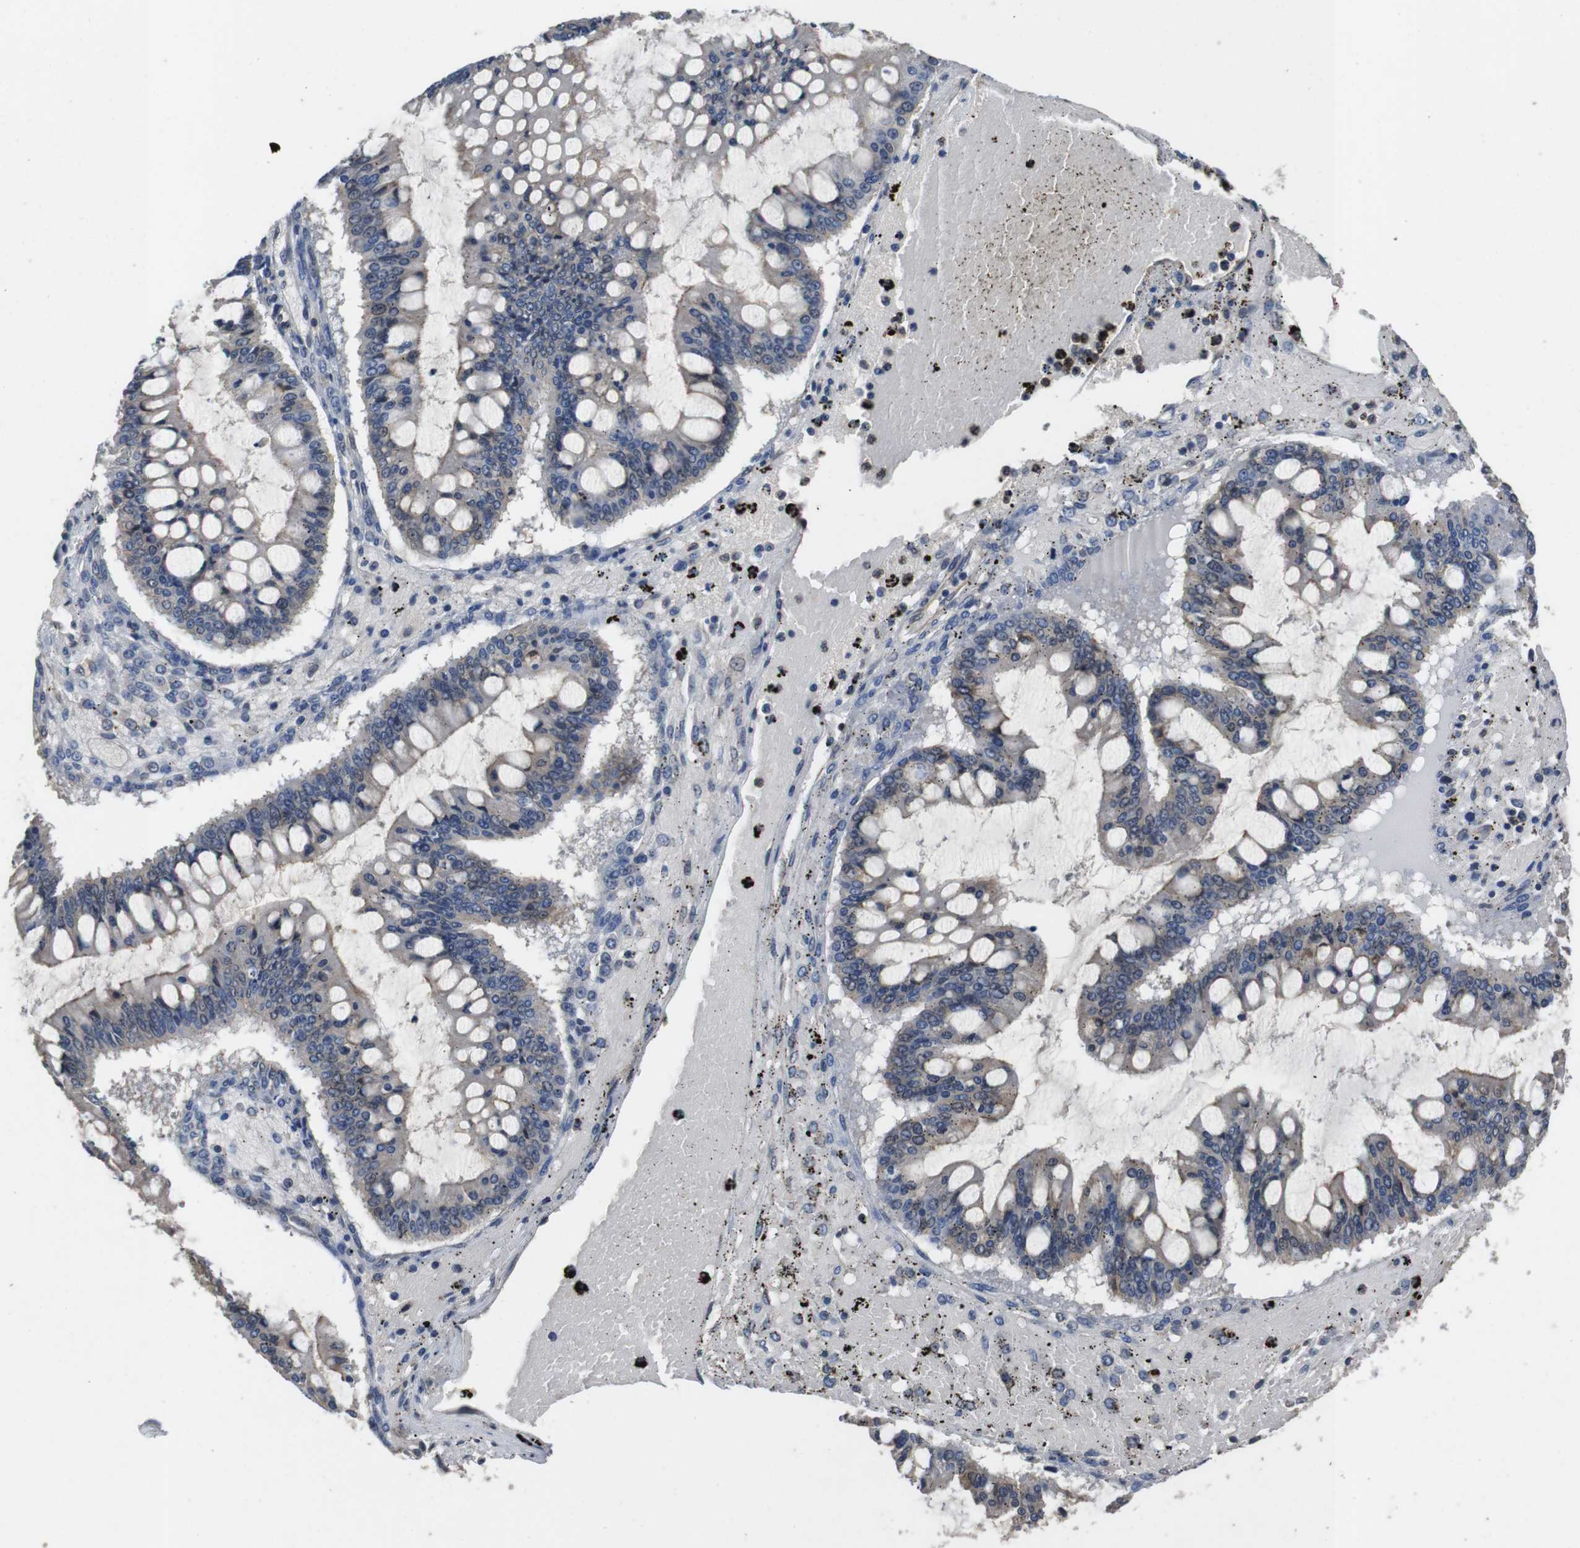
{"staining": {"intensity": "weak", "quantity": ">75%", "location": "cytoplasmic/membranous"}, "tissue": "ovarian cancer", "cell_type": "Tumor cells", "image_type": "cancer", "snomed": [{"axis": "morphology", "description": "Cystadenocarcinoma, mucinous, NOS"}, {"axis": "topography", "description": "Ovary"}], "caption": "IHC of human ovarian cancer shows low levels of weak cytoplasmic/membranous positivity in approximately >75% of tumor cells. The staining was performed using DAB to visualize the protein expression in brown, while the nuclei were stained in blue with hematoxylin (Magnification: 20x).", "gene": "FADD", "patient": {"sex": "female", "age": 73}}